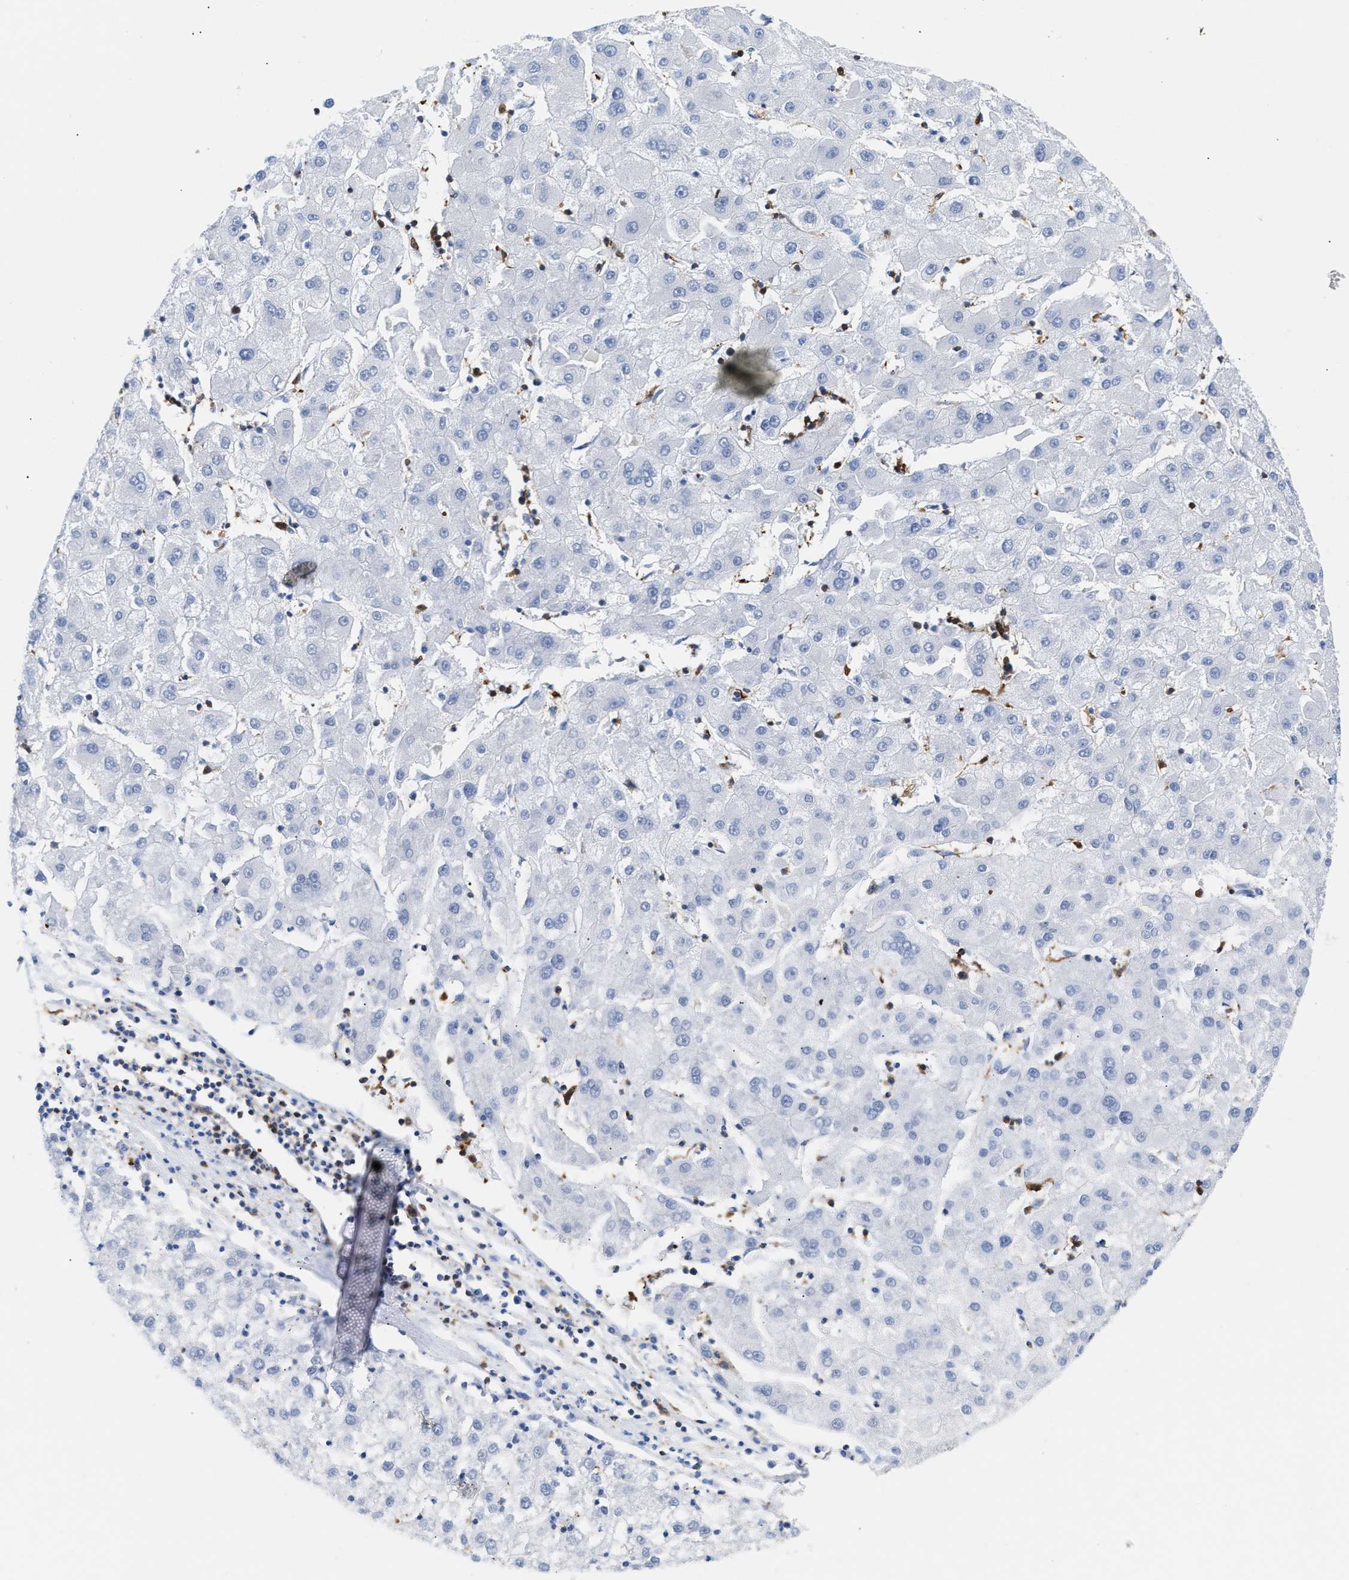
{"staining": {"intensity": "negative", "quantity": "none", "location": "none"}, "tissue": "liver cancer", "cell_type": "Tumor cells", "image_type": "cancer", "snomed": [{"axis": "morphology", "description": "Carcinoma, Hepatocellular, NOS"}, {"axis": "topography", "description": "Liver"}], "caption": "Immunohistochemical staining of human liver hepatocellular carcinoma reveals no significant staining in tumor cells. (DAB (3,3'-diaminobenzidine) immunohistochemistry visualized using brightfield microscopy, high magnification).", "gene": "LCP1", "patient": {"sex": "male", "age": 72}}